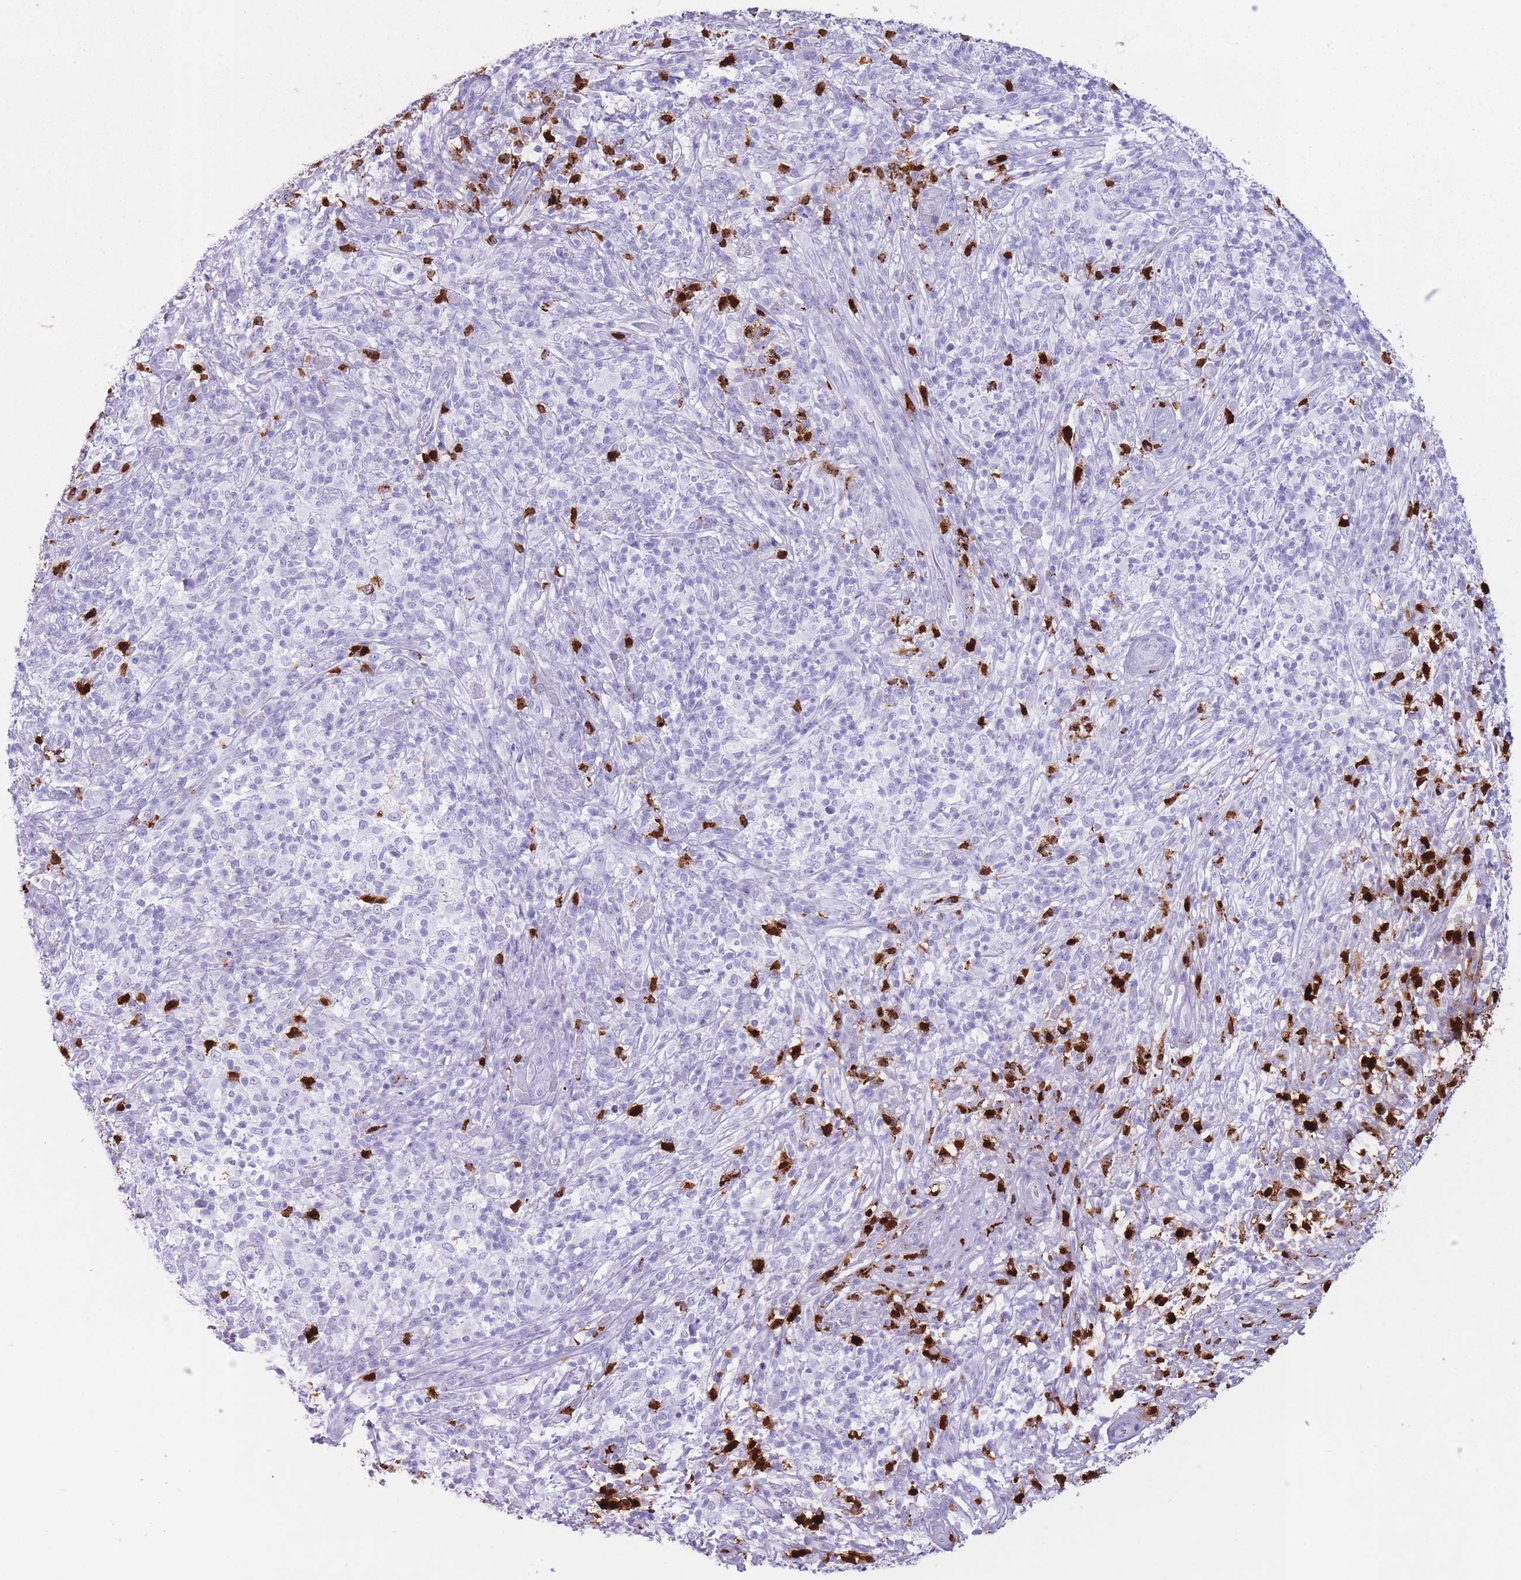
{"staining": {"intensity": "negative", "quantity": "none", "location": "none"}, "tissue": "melanoma", "cell_type": "Tumor cells", "image_type": "cancer", "snomed": [{"axis": "morphology", "description": "Malignant melanoma, NOS"}, {"axis": "topography", "description": "Skin"}], "caption": "A photomicrograph of human melanoma is negative for staining in tumor cells.", "gene": "OR4F21", "patient": {"sex": "male", "age": 66}}